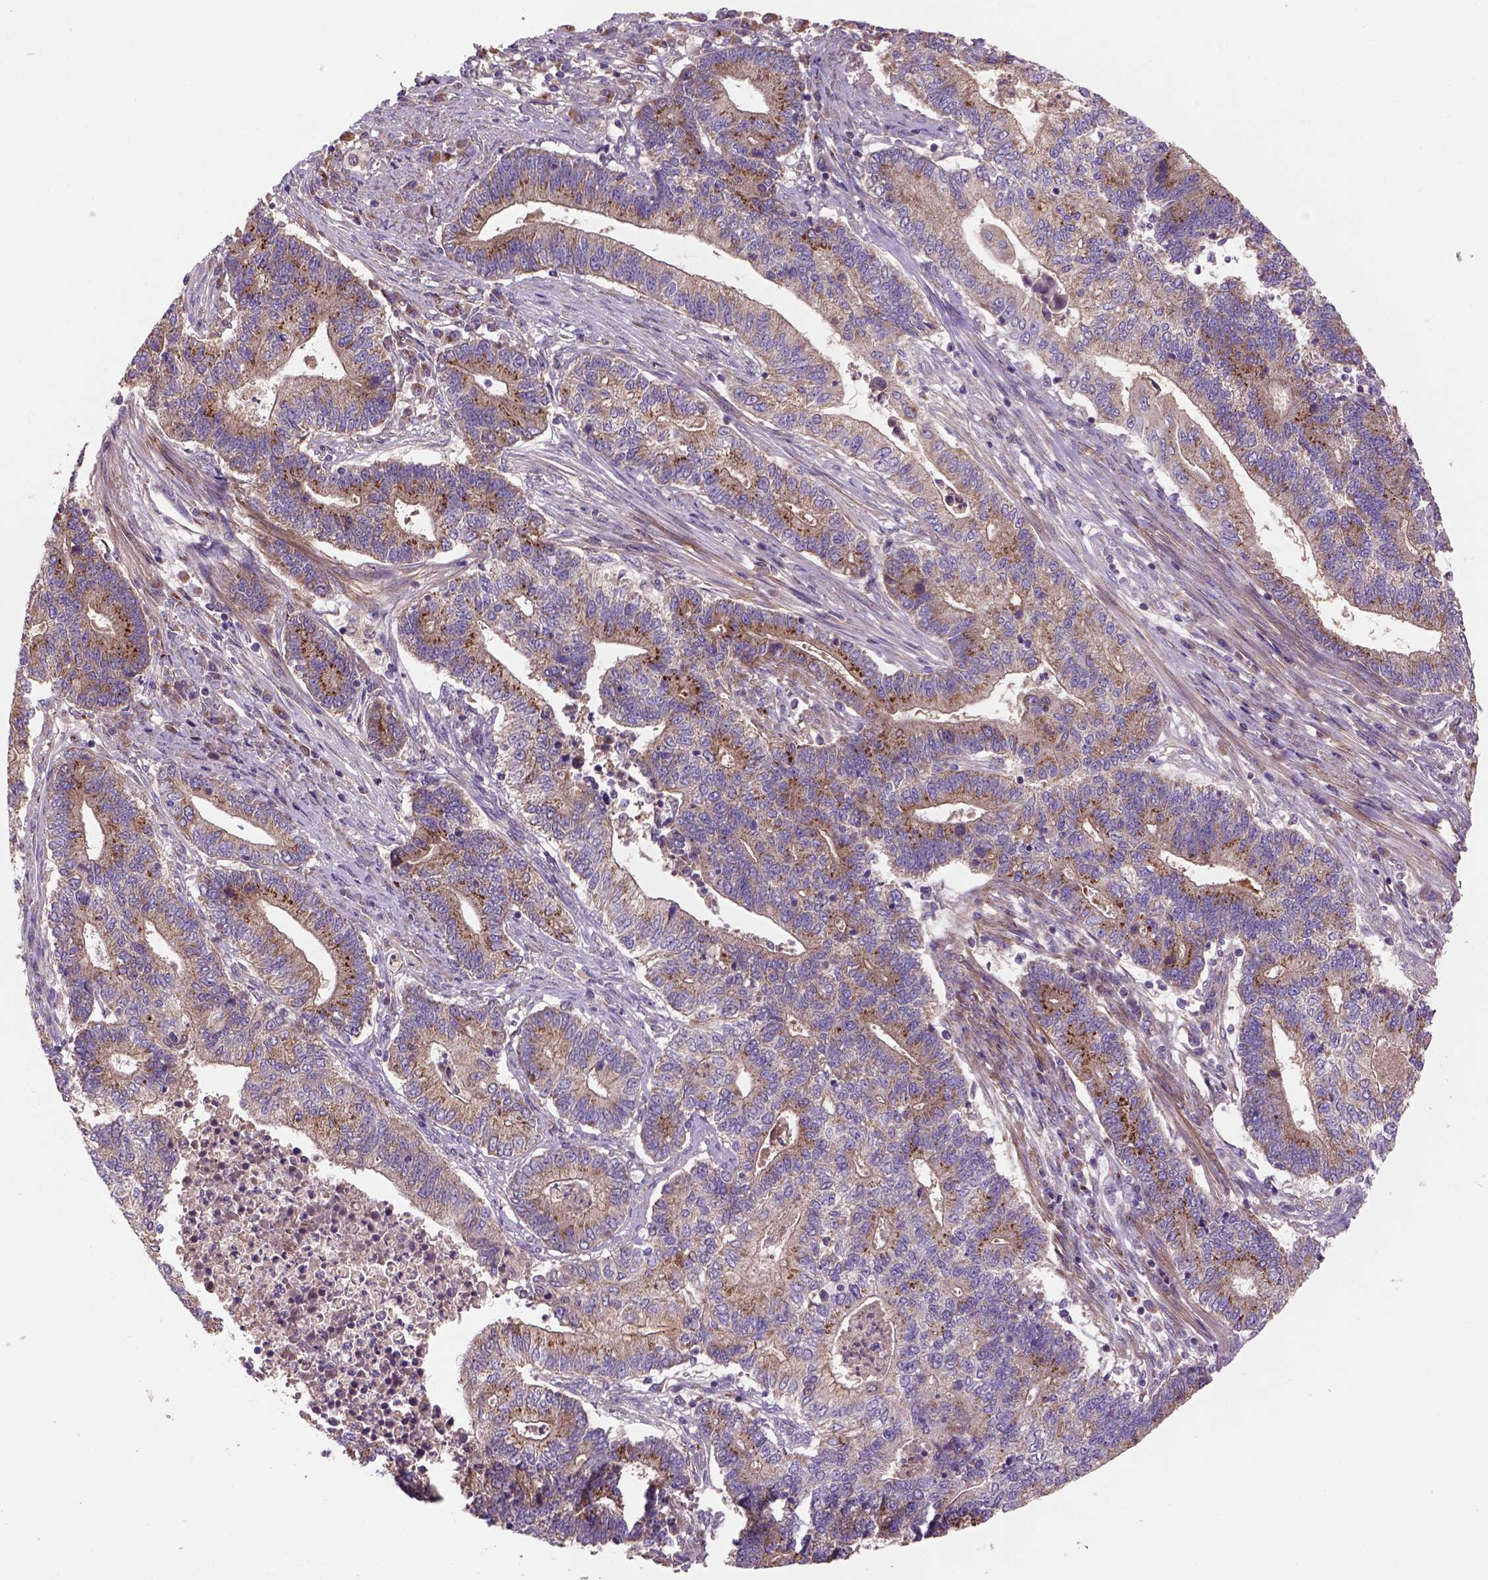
{"staining": {"intensity": "moderate", "quantity": "25%-75%", "location": "cytoplasmic/membranous"}, "tissue": "endometrial cancer", "cell_type": "Tumor cells", "image_type": "cancer", "snomed": [{"axis": "morphology", "description": "Adenocarcinoma, NOS"}, {"axis": "topography", "description": "Uterus"}, {"axis": "topography", "description": "Endometrium"}], "caption": "Immunohistochemistry (IHC) (DAB (3,3'-diaminobenzidine)) staining of endometrial adenocarcinoma displays moderate cytoplasmic/membranous protein staining in approximately 25%-75% of tumor cells. The protein is stained brown, and the nuclei are stained in blue (DAB IHC with brightfield microscopy, high magnification).", "gene": "WARS2", "patient": {"sex": "female", "age": 54}}